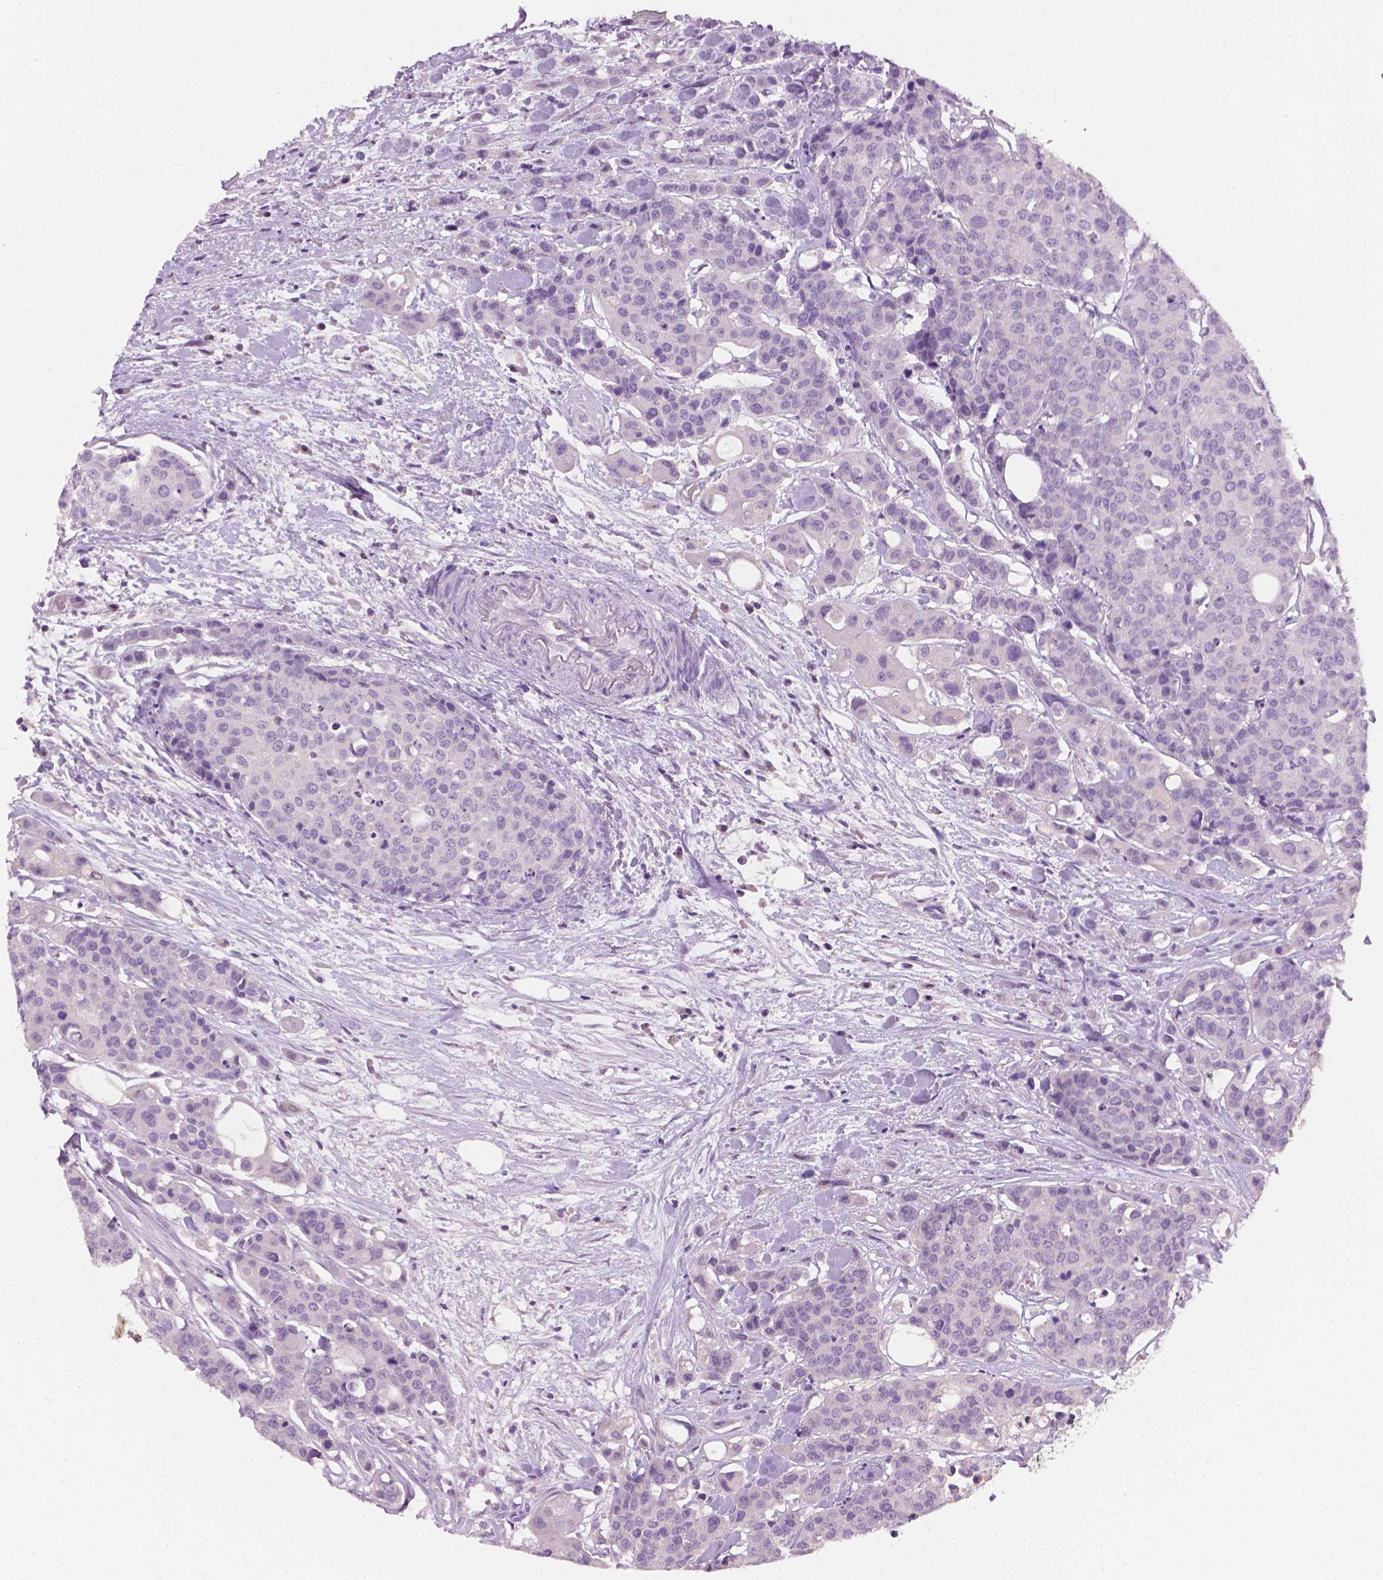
{"staining": {"intensity": "negative", "quantity": "none", "location": "none"}, "tissue": "carcinoid", "cell_type": "Tumor cells", "image_type": "cancer", "snomed": [{"axis": "morphology", "description": "Carcinoid, malignant, NOS"}, {"axis": "topography", "description": "Colon"}], "caption": "This is a histopathology image of IHC staining of carcinoid (malignant), which shows no positivity in tumor cells. Nuclei are stained in blue.", "gene": "KRT17", "patient": {"sex": "male", "age": 81}}